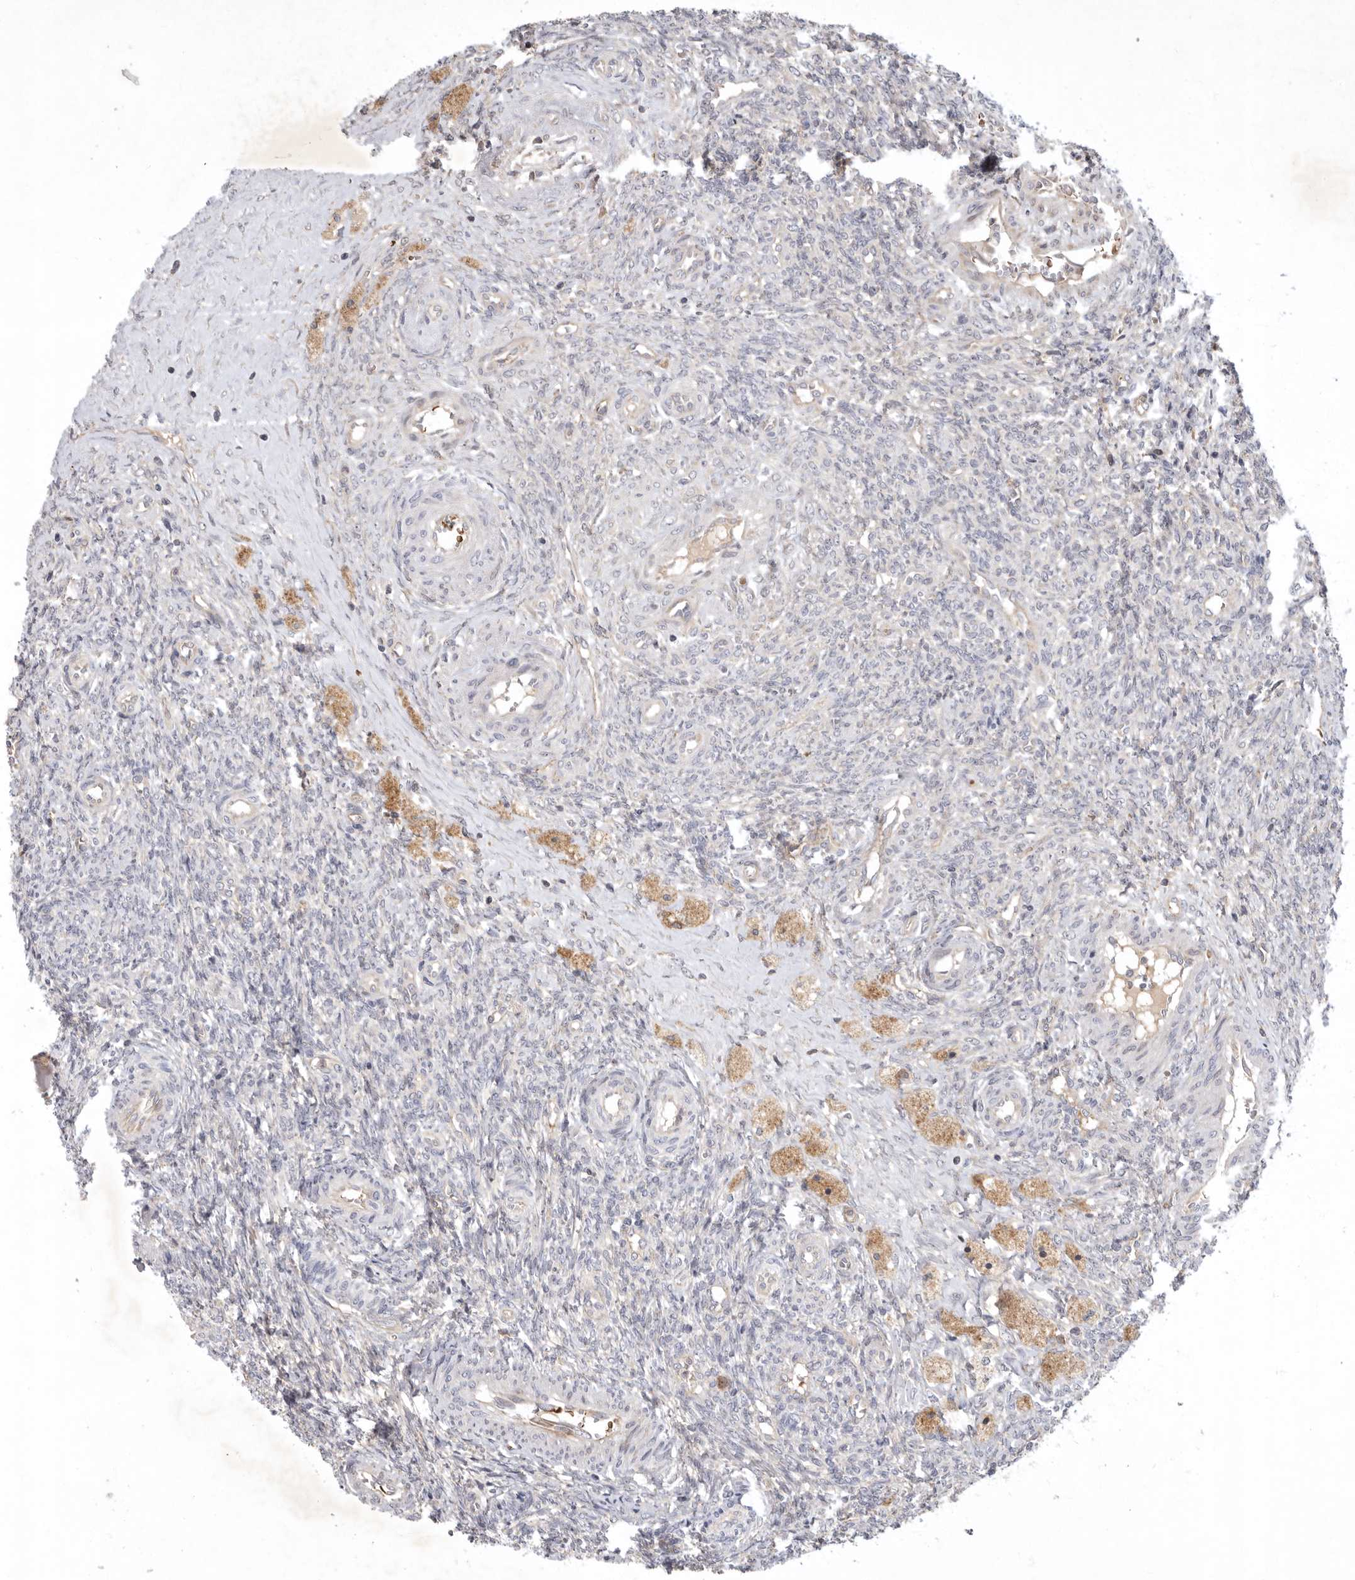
{"staining": {"intensity": "weak", "quantity": ">75%", "location": "cytoplasmic/membranous"}, "tissue": "ovary", "cell_type": "Follicle cells", "image_type": "normal", "snomed": [{"axis": "morphology", "description": "Normal tissue, NOS"}, {"axis": "topography", "description": "Ovary"}], "caption": "An IHC micrograph of normal tissue is shown. Protein staining in brown shows weak cytoplasmic/membranous positivity in ovary within follicle cells. The protein is shown in brown color, while the nuclei are stained blue.", "gene": "KIF2B", "patient": {"sex": "female", "age": 41}}